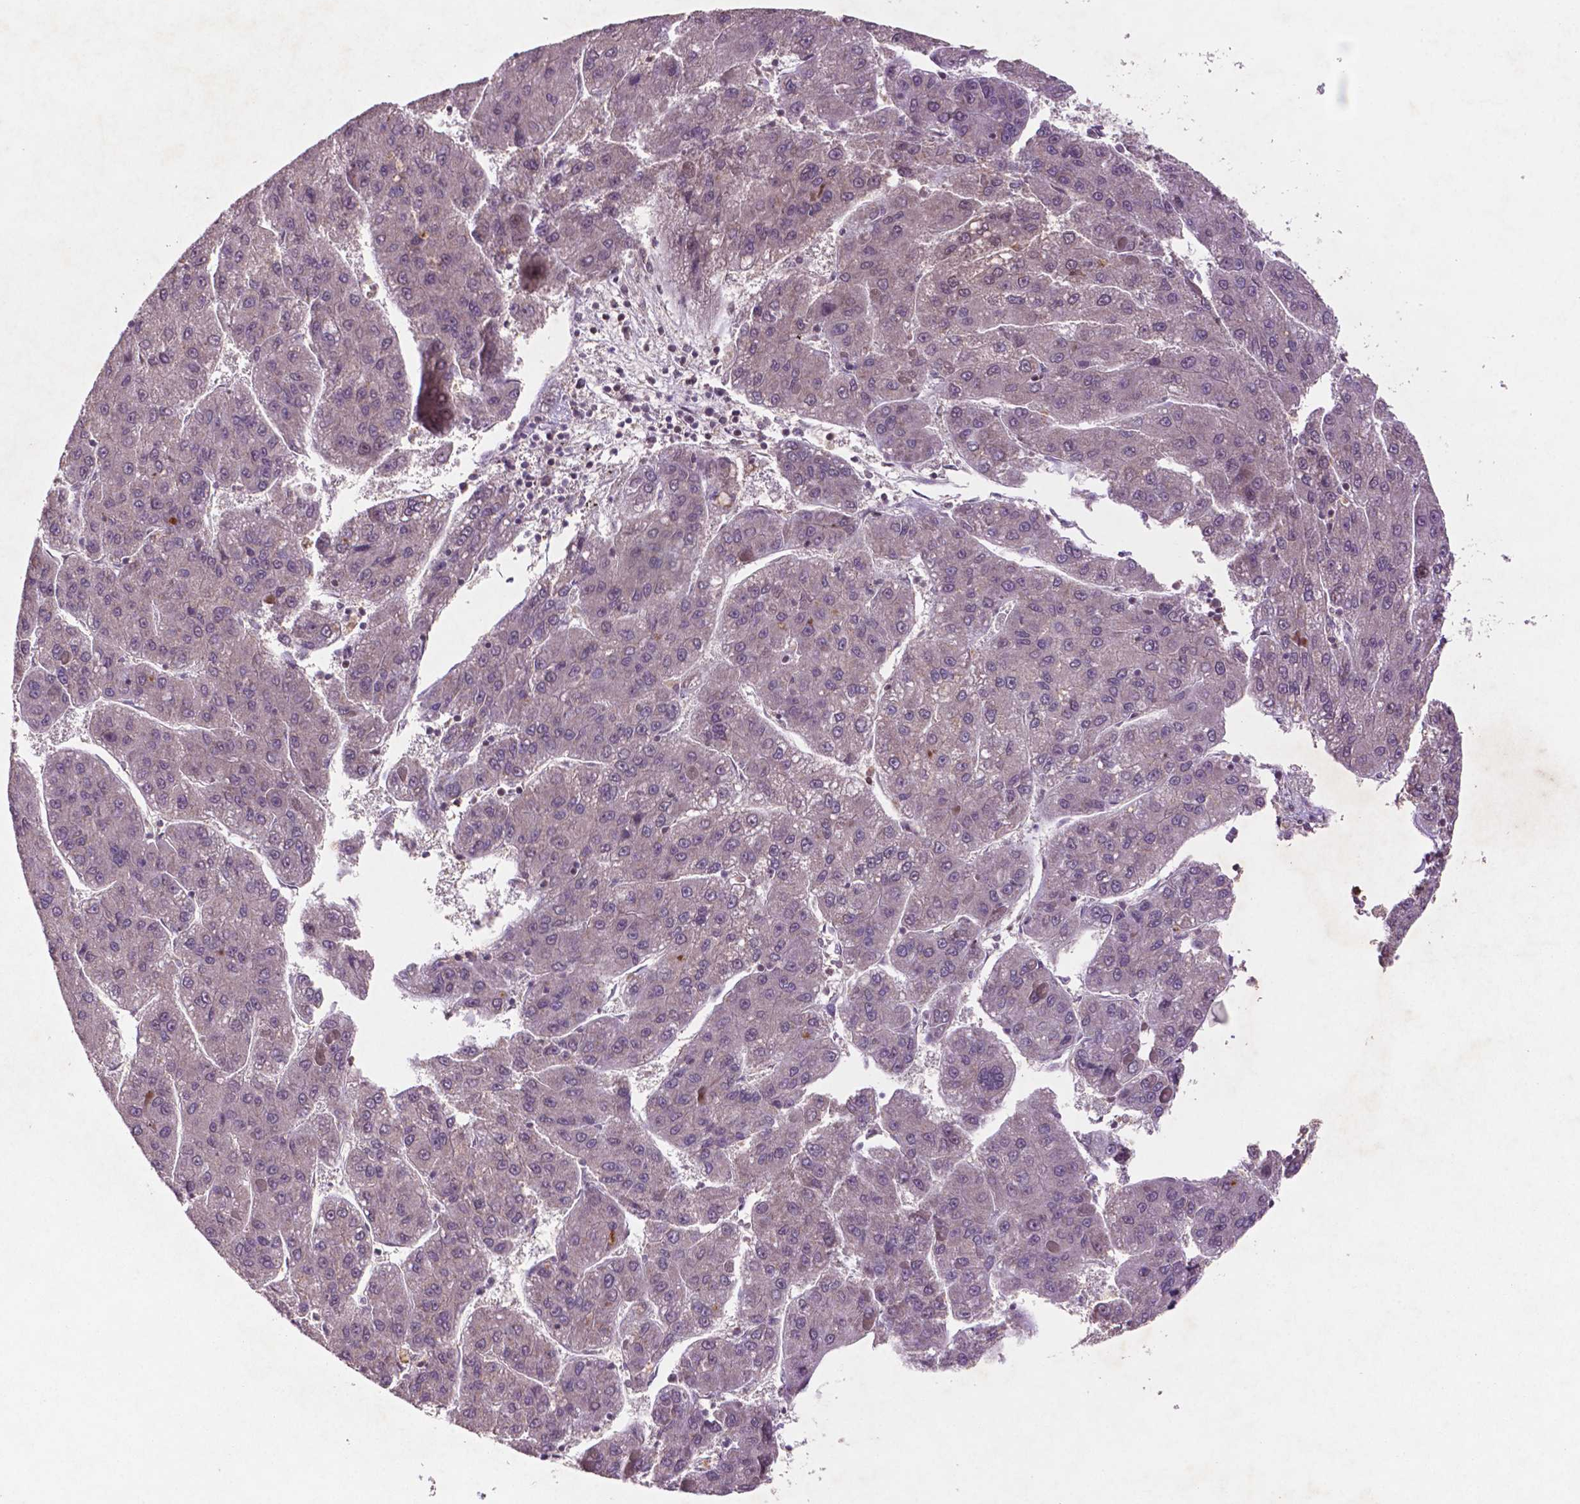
{"staining": {"intensity": "negative", "quantity": "none", "location": "none"}, "tissue": "liver cancer", "cell_type": "Tumor cells", "image_type": "cancer", "snomed": [{"axis": "morphology", "description": "Carcinoma, Hepatocellular, NOS"}, {"axis": "topography", "description": "Liver"}], "caption": "There is no significant positivity in tumor cells of liver hepatocellular carcinoma.", "gene": "GLRX", "patient": {"sex": "female", "age": 82}}